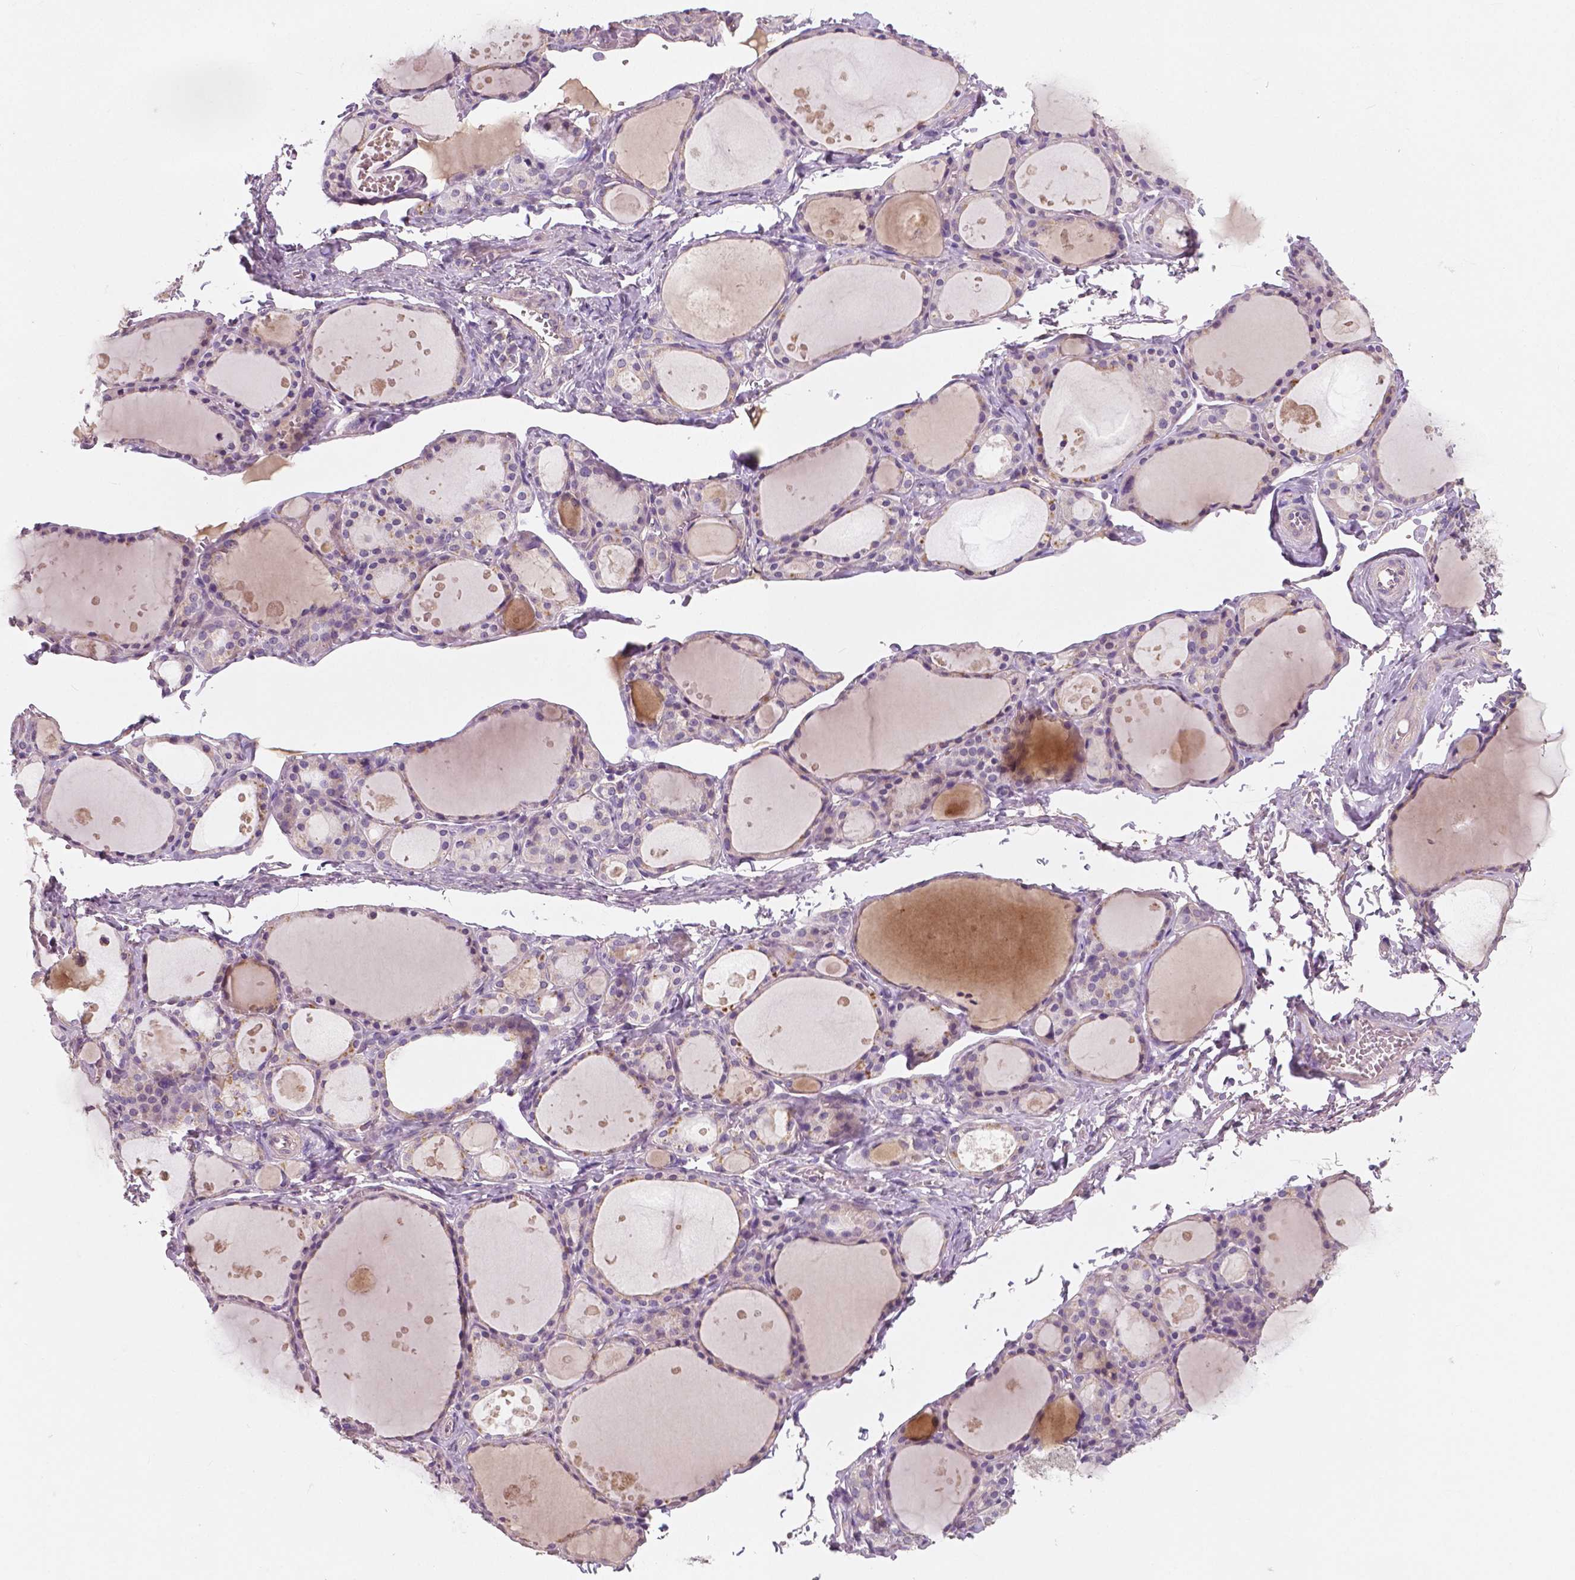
{"staining": {"intensity": "moderate", "quantity": "<25%", "location": "cytoplasmic/membranous"}, "tissue": "thyroid gland", "cell_type": "Glandular cells", "image_type": "normal", "snomed": [{"axis": "morphology", "description": "Normal tissue, NOS"}, {"axis": "topography", "description": "Thyroid gland"}], "caption": "A high-resolution image shows immunohistochemistry (IHC) staining of normal thyroid gland, which shows moderate cytoplasmic/membranous expression in about <25% of glandular cells. (DAB (3,3'-diaminobenzidine) IHC with brightfield microscopy, high magnification).", "gene": "LSM14B", "patient": {"sex": "male", "age": 68}}